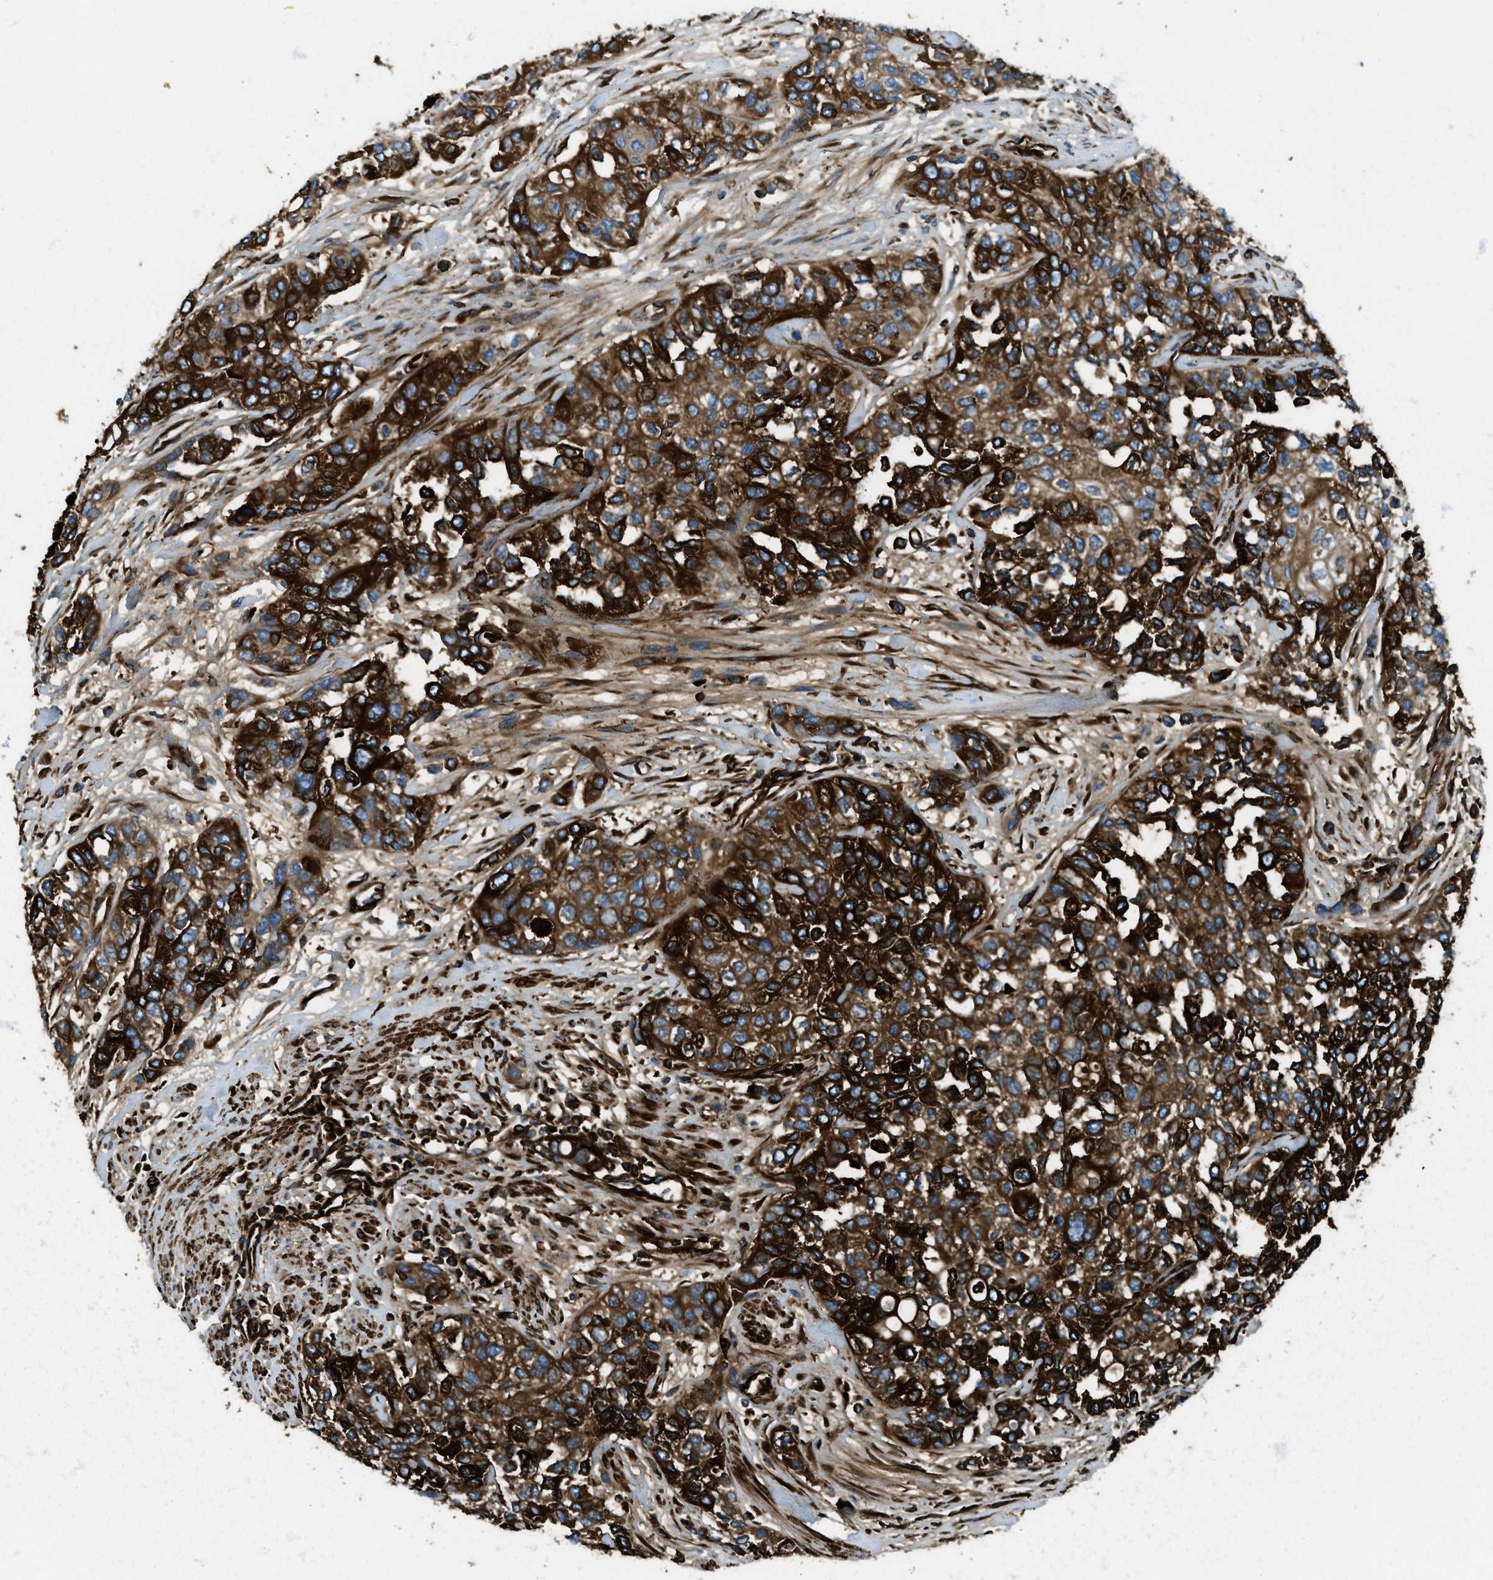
{"staining": {"intensity": "strong", "quantity": ">75%", "location": "cytoplasmic/membranous"}, "tissue": "urothelial cancer", "cell_type": "Tumor cells", "image_type": "cancer", "snomed": [{"axis": "morphology", "description": "Urothelial carcinoma, High grade"}, {"axis": "topography", "description": "Urinary bladder"}], "caption": "Immunohistochemistry micrograph of neoplastic tissue: human urothelial carcinoma (high-grade) stained using immunohistochemistry displays high levels of strong protein expression localized specifically in the cytoplasmic/membranous of tumor cells, appearing as a cytoplasmic/membranous brown color.", "gene": "TRIM59", "patient": {"sex": "female", "age": 56}}